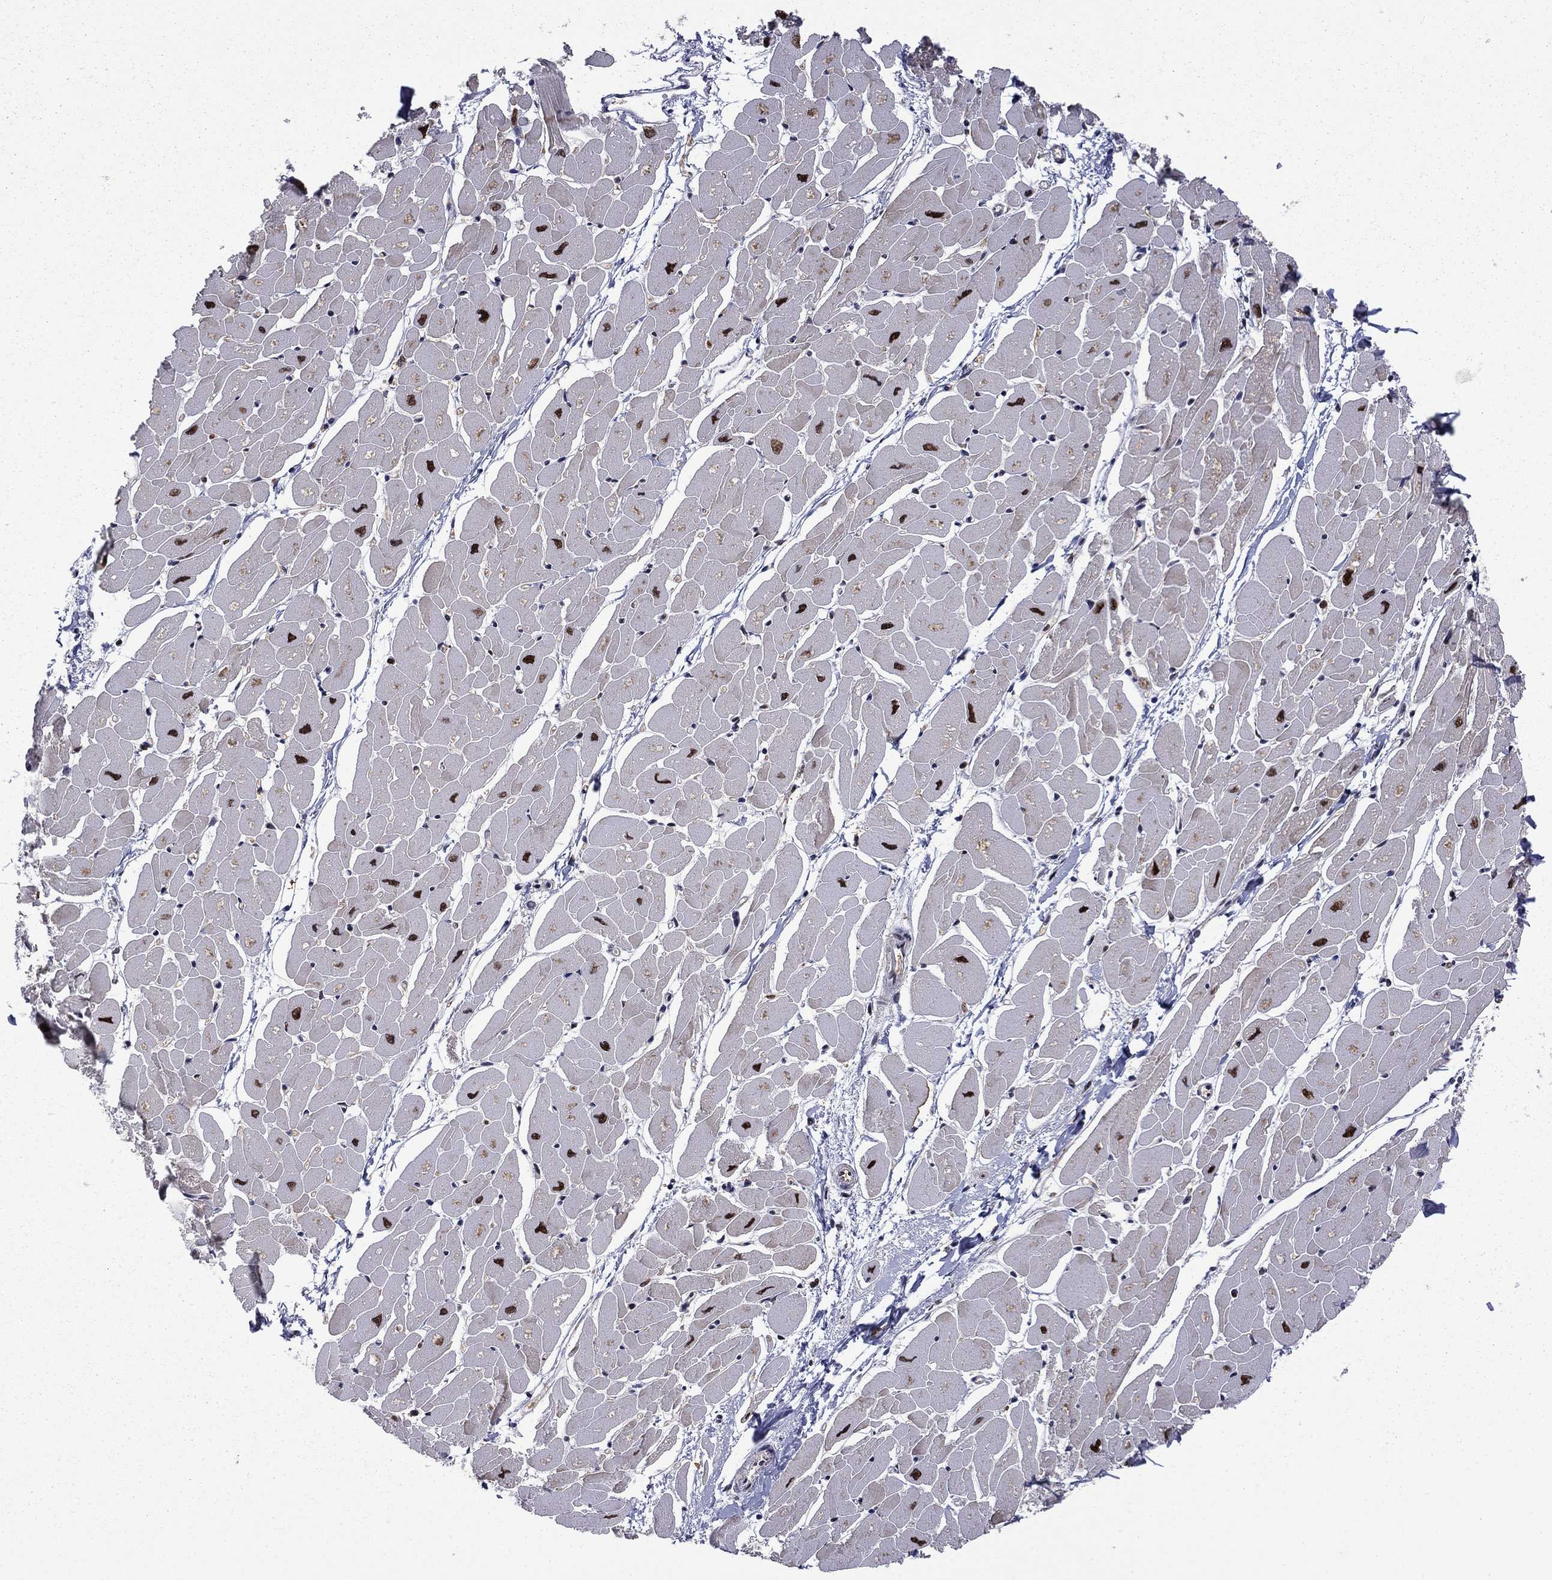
{"staining": {"intensity": "strong", "quantity": "25%-75%", "location": "nuclear"}, "tissue": "heart muscle", "cell_type": "Cardiomyocytes", "image_type": "normal", "snomed": [{"axis": "morphology", "description": "Normal tissue, NOS"}, {"axis": "topography", "description": "Heart"}], "caption": "Immunohistochemical staining of benign human heart muscle shows high levels of strong nuclear expression in about 25%-75% of cardiomyocytes.", "gene": "PSMD2", "patient": {"sex": "male", "age": 57}}